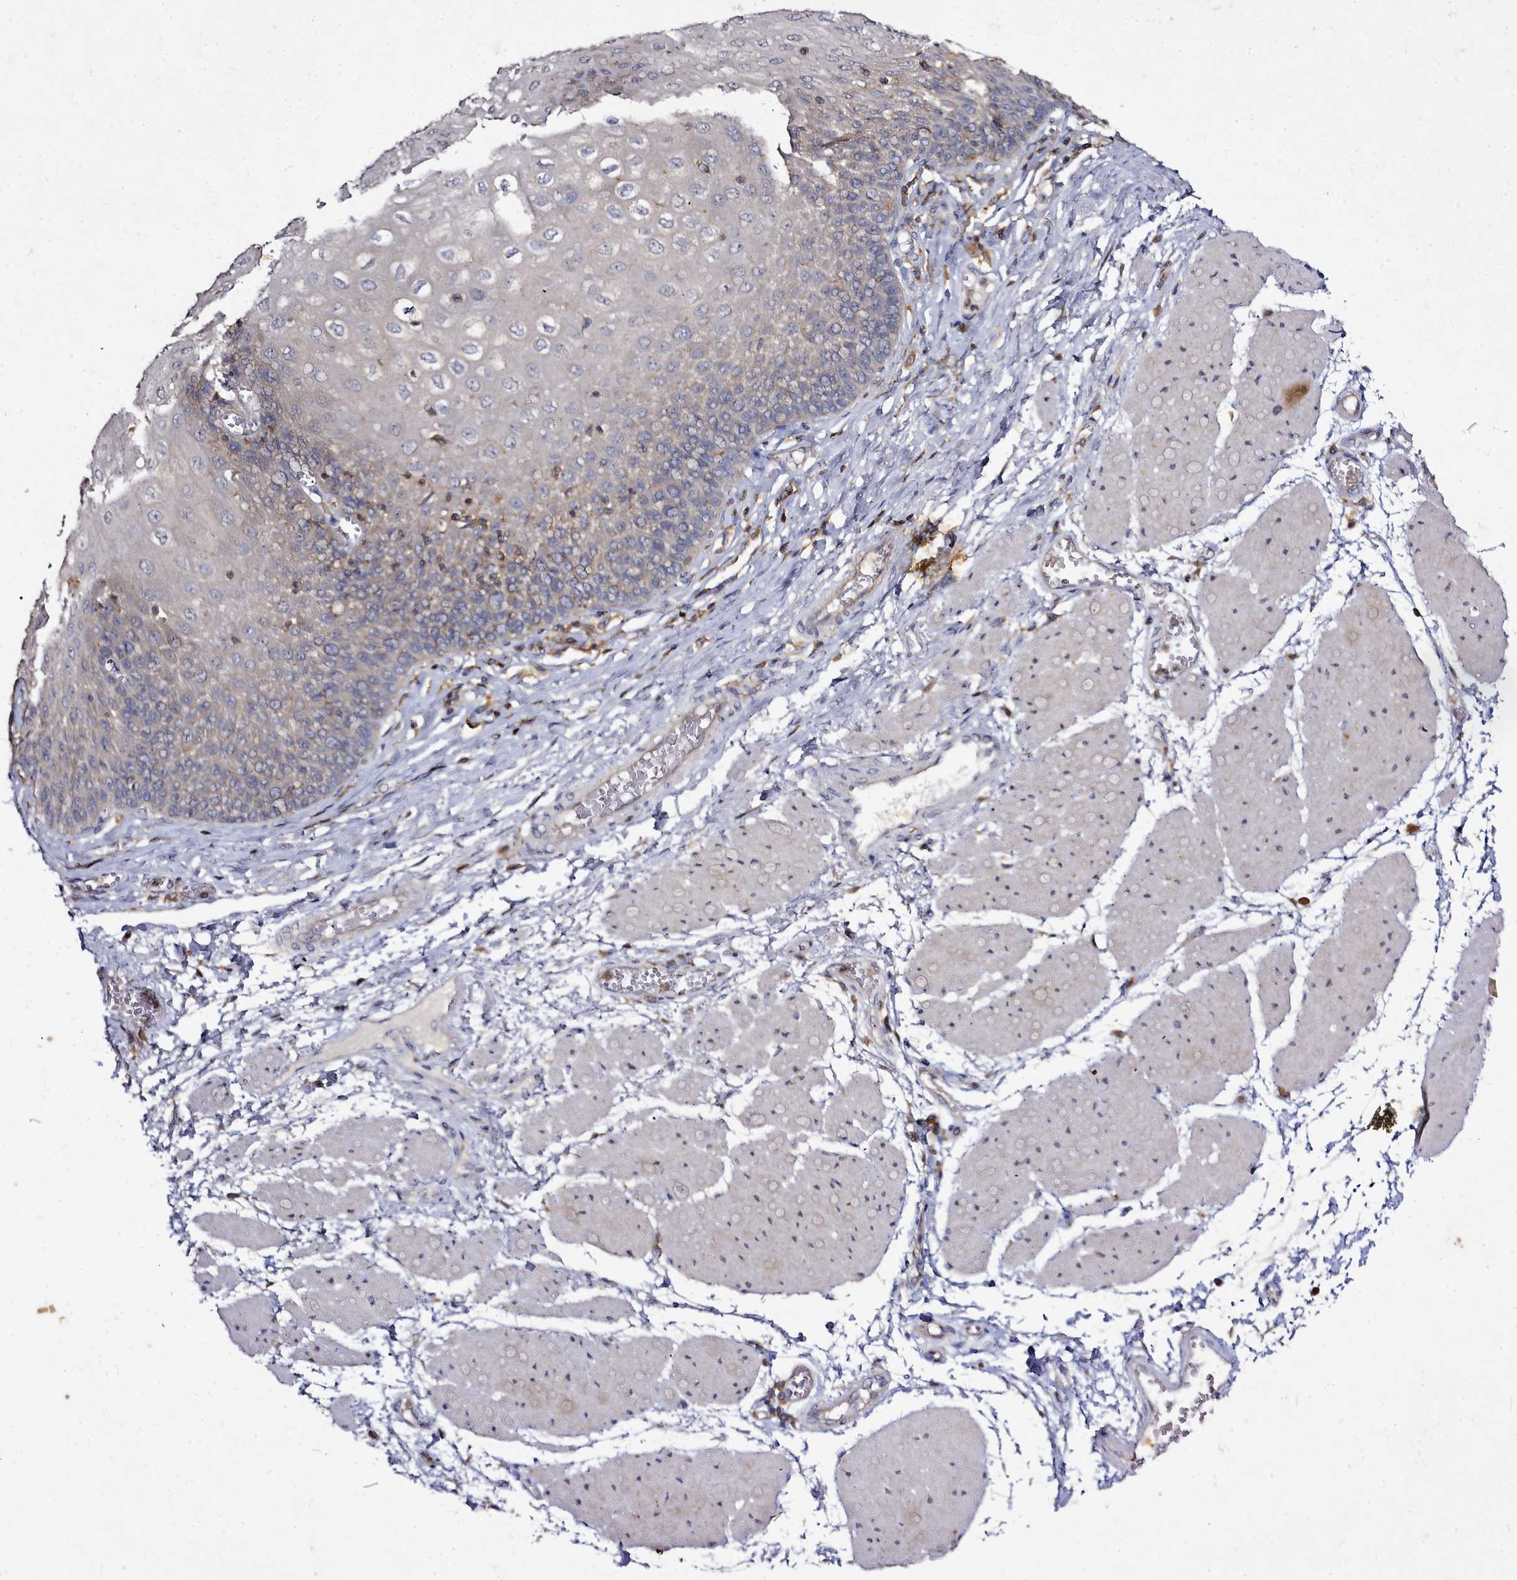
{"staining": {"intensity": "weak", "quantity": "<25%", "location": "cytoplasmic/membranous"}, "tissue": "esophagus", "cell_type": "Squamous epithelial cells", "image_type": "normal", "snomed": [{"axis": "morphology", "description": "Normal tissue, NOS"}, {"axis": "topography", "description": "Esophagus"}], "caption": "Esophagus was stained to show a protein in brown. There is no significant expression in squamous epithelial cells.", "gene": "NCKAP1L", "patient": {"sex": "male", "age": 60}}